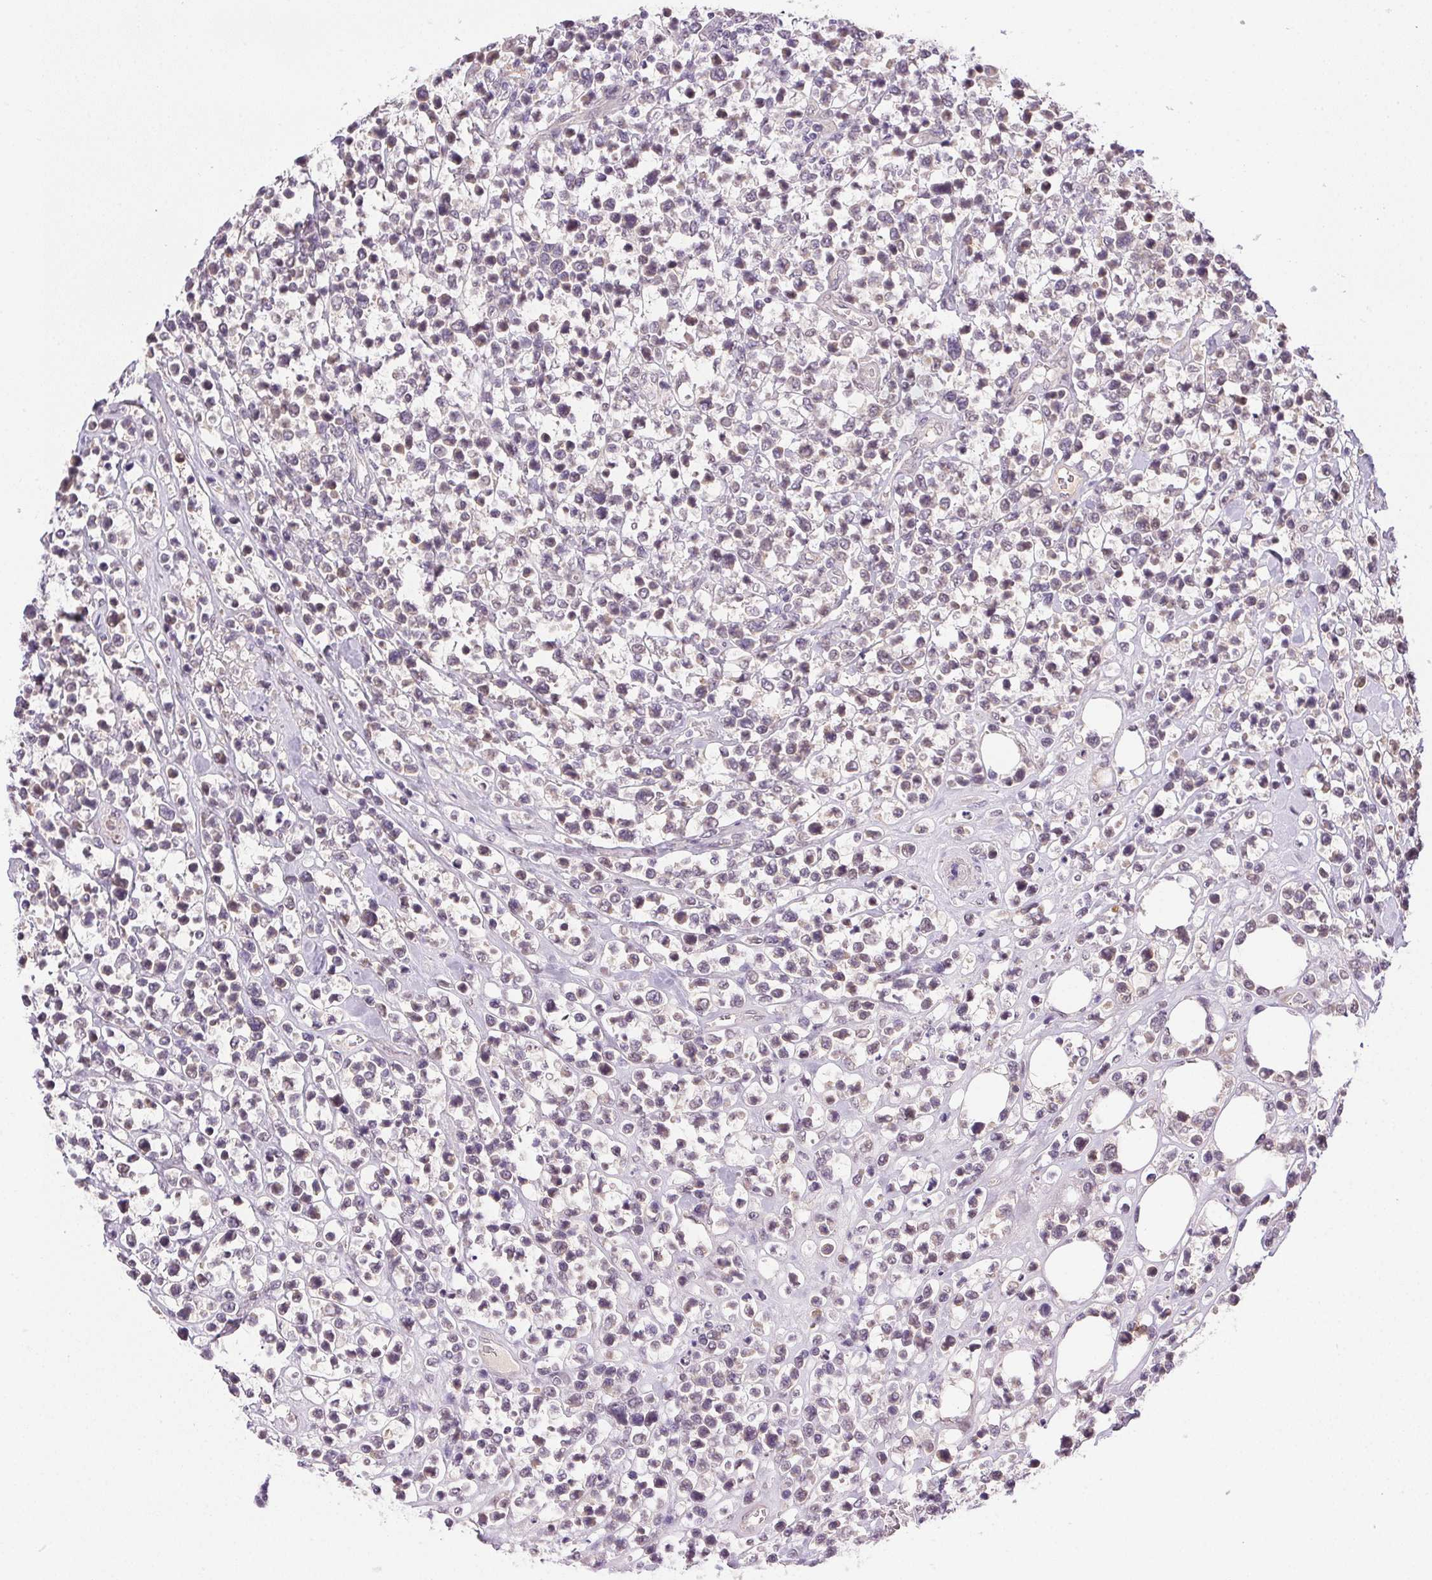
{"staining": {"intensity": "negative", "quantity": "none", "location": "none"}, "tissue": "lymphoma", "cell_type": "Tumor cells", "image_type": "cancer", "snomed": [{"axis": "morphology", "description": "Malignant lymphoma, non-Hodgkin's type, High grade"}, {"axis": "topography", "description": "Soft tissue"}], "caption": "Malignant lymphoma, non-Hodgkin's type (high-grade) was stained to show a protein in brown. There is no significant staining in tumor cells.", "gene": "CFAP92", "patient": {"sex": "female", "age": 56}}